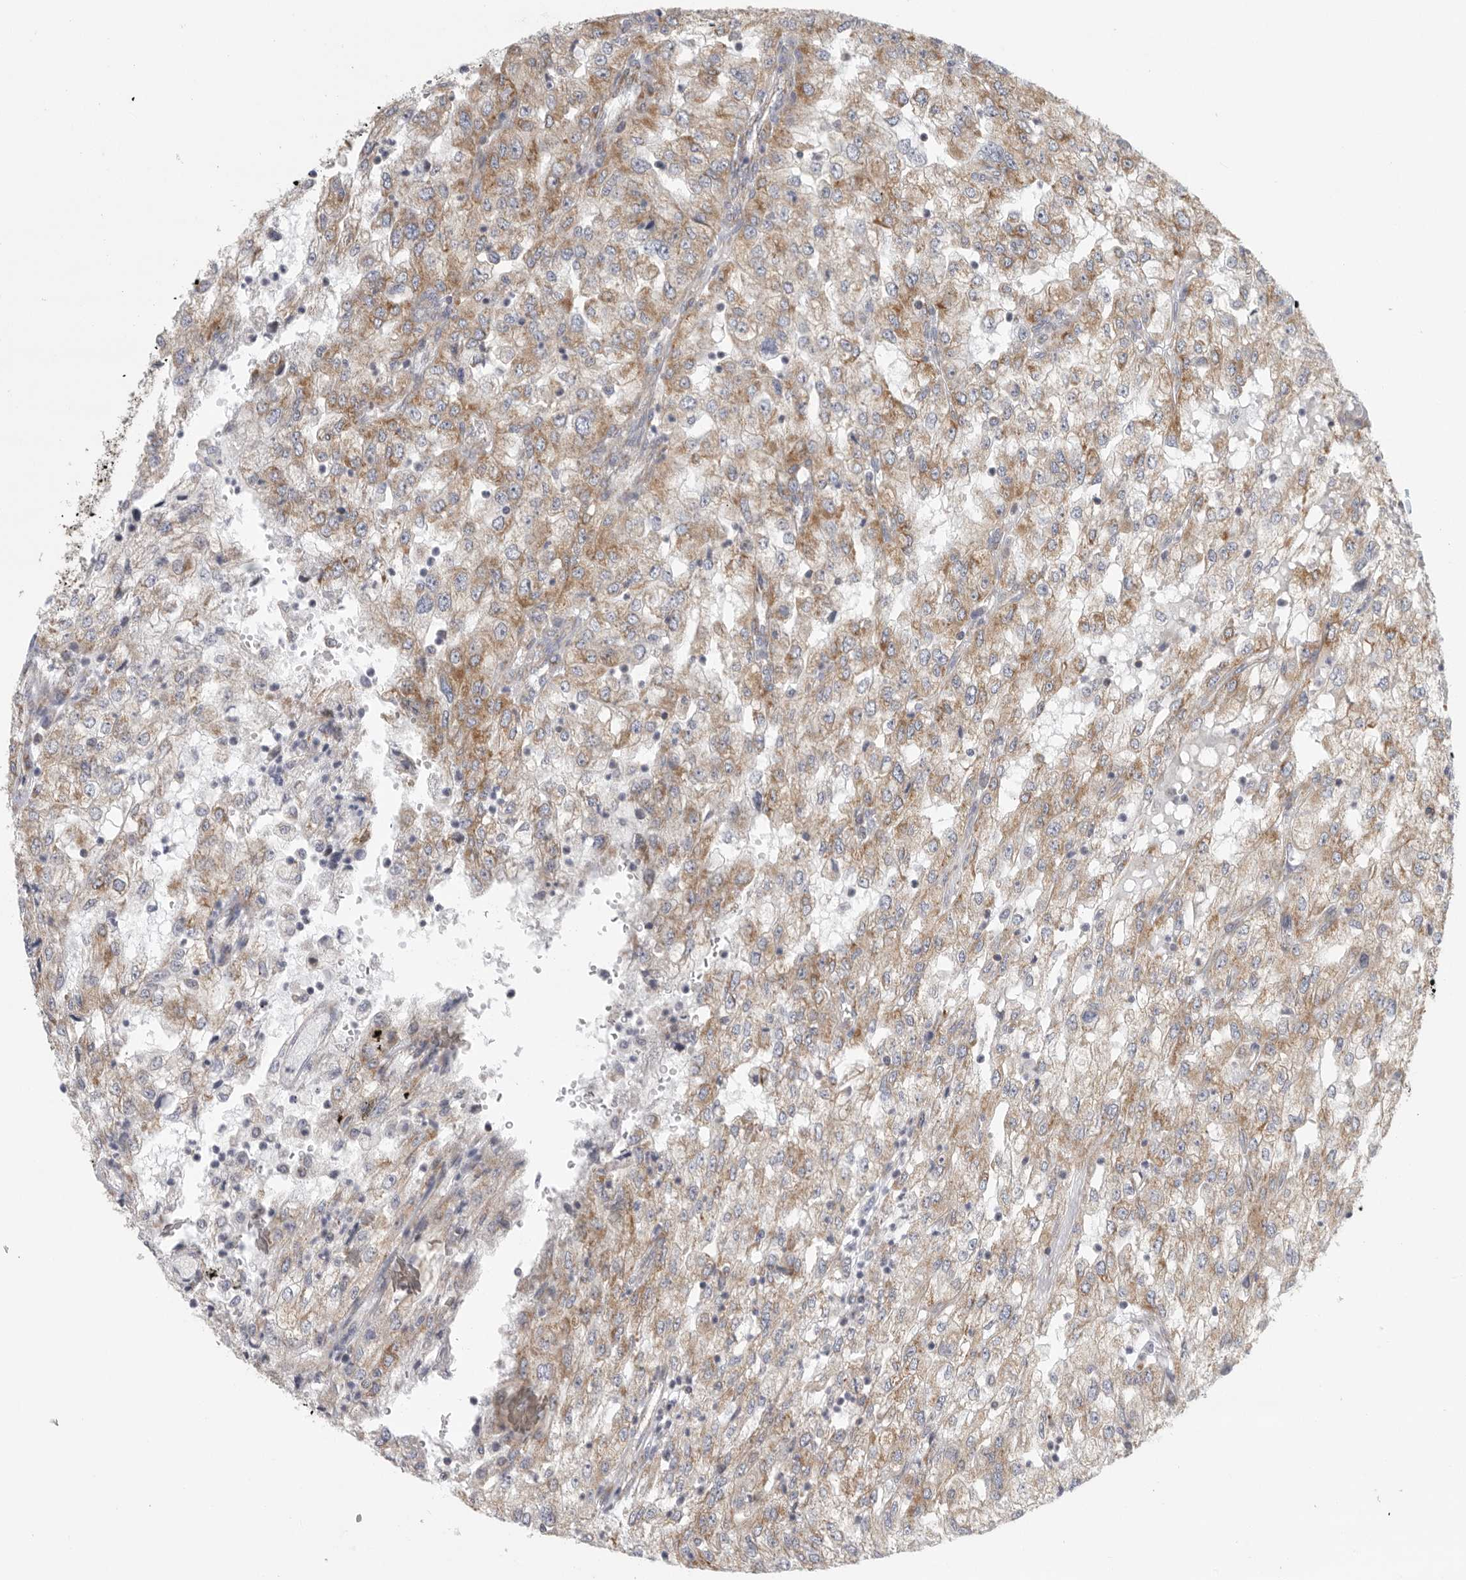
{"staining": {"intensity": "moderate", "quantity": ">75%", "location": "cytoplasmic/membranous"}, "tissue": "renal cancer", "cell_type": "Tumor cells", "image_type": "cancer", "snomed": [{"axis": "morphology", "description": "Adenocarcinoma, NOS"}, {"axis": "topography", "description": "Kidney"}], "caption": "Immunohistochemistry (IHC) (DAB (3,3'-diaminobenzidine)) staining of renal adenocarcinoma displays moderate cytoplasmic/membranous protein staining in about >75% of tumor cells.", "gene": "FKBP8", "patient": {"sex": "female", "age": 54}}